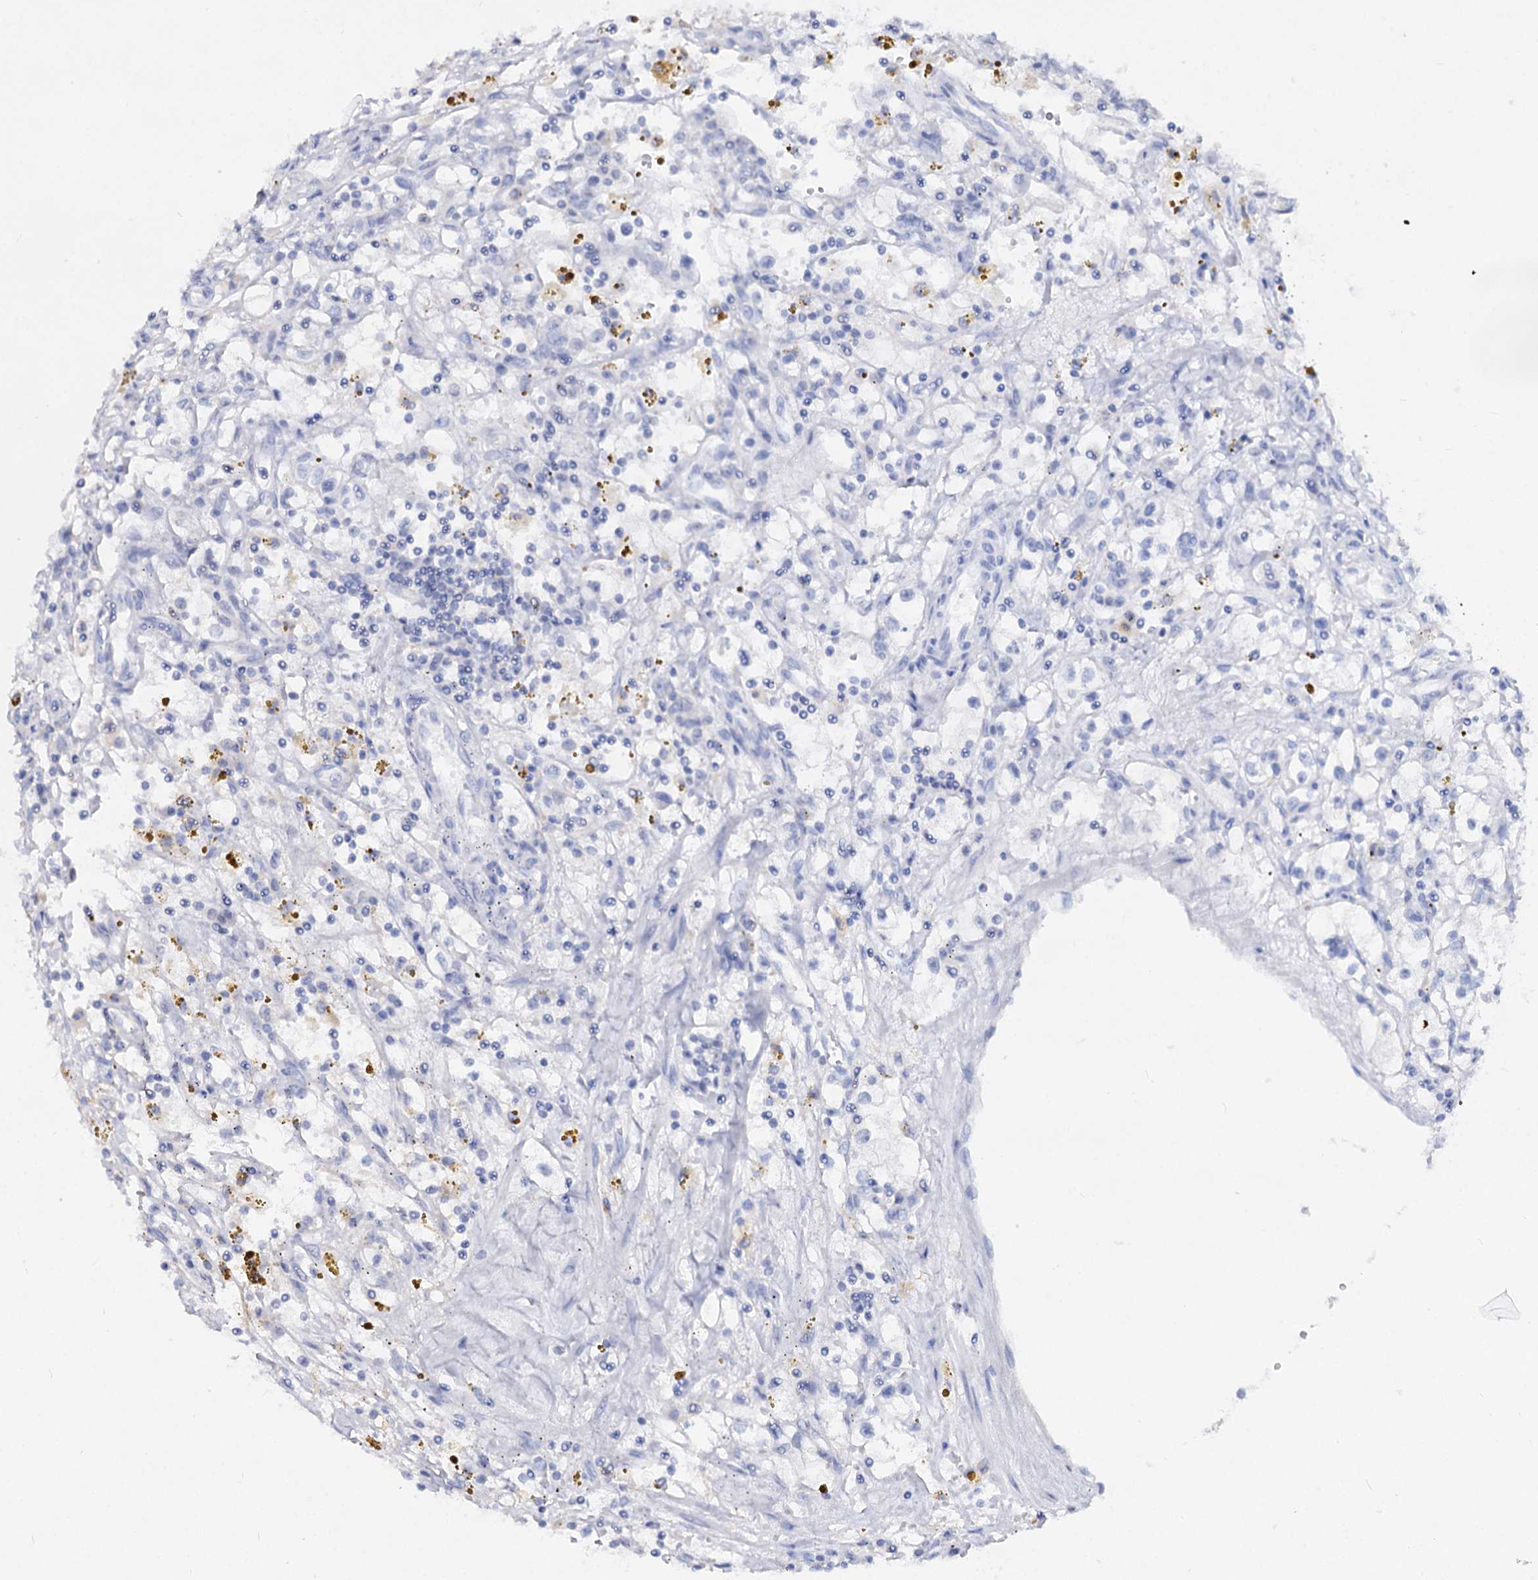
{"staining": {"intensity": "negative", "quantity": "none", "location": "none"}, "tissue": "renal cancer", "cell_type": "Tumor cells", "image_type": "cancer", "snomed": [{"axis": "morphology", "description": "Adenocarcinoma, NOS"}, {"axis": "topography", "description": "Kidney"}], "caption": "Micrograph shows no significant protein expression in tumor cells of renal adenocarcinoma.", "gene": "ACTR6", "patient": {"sex": "male", "age": 56}}